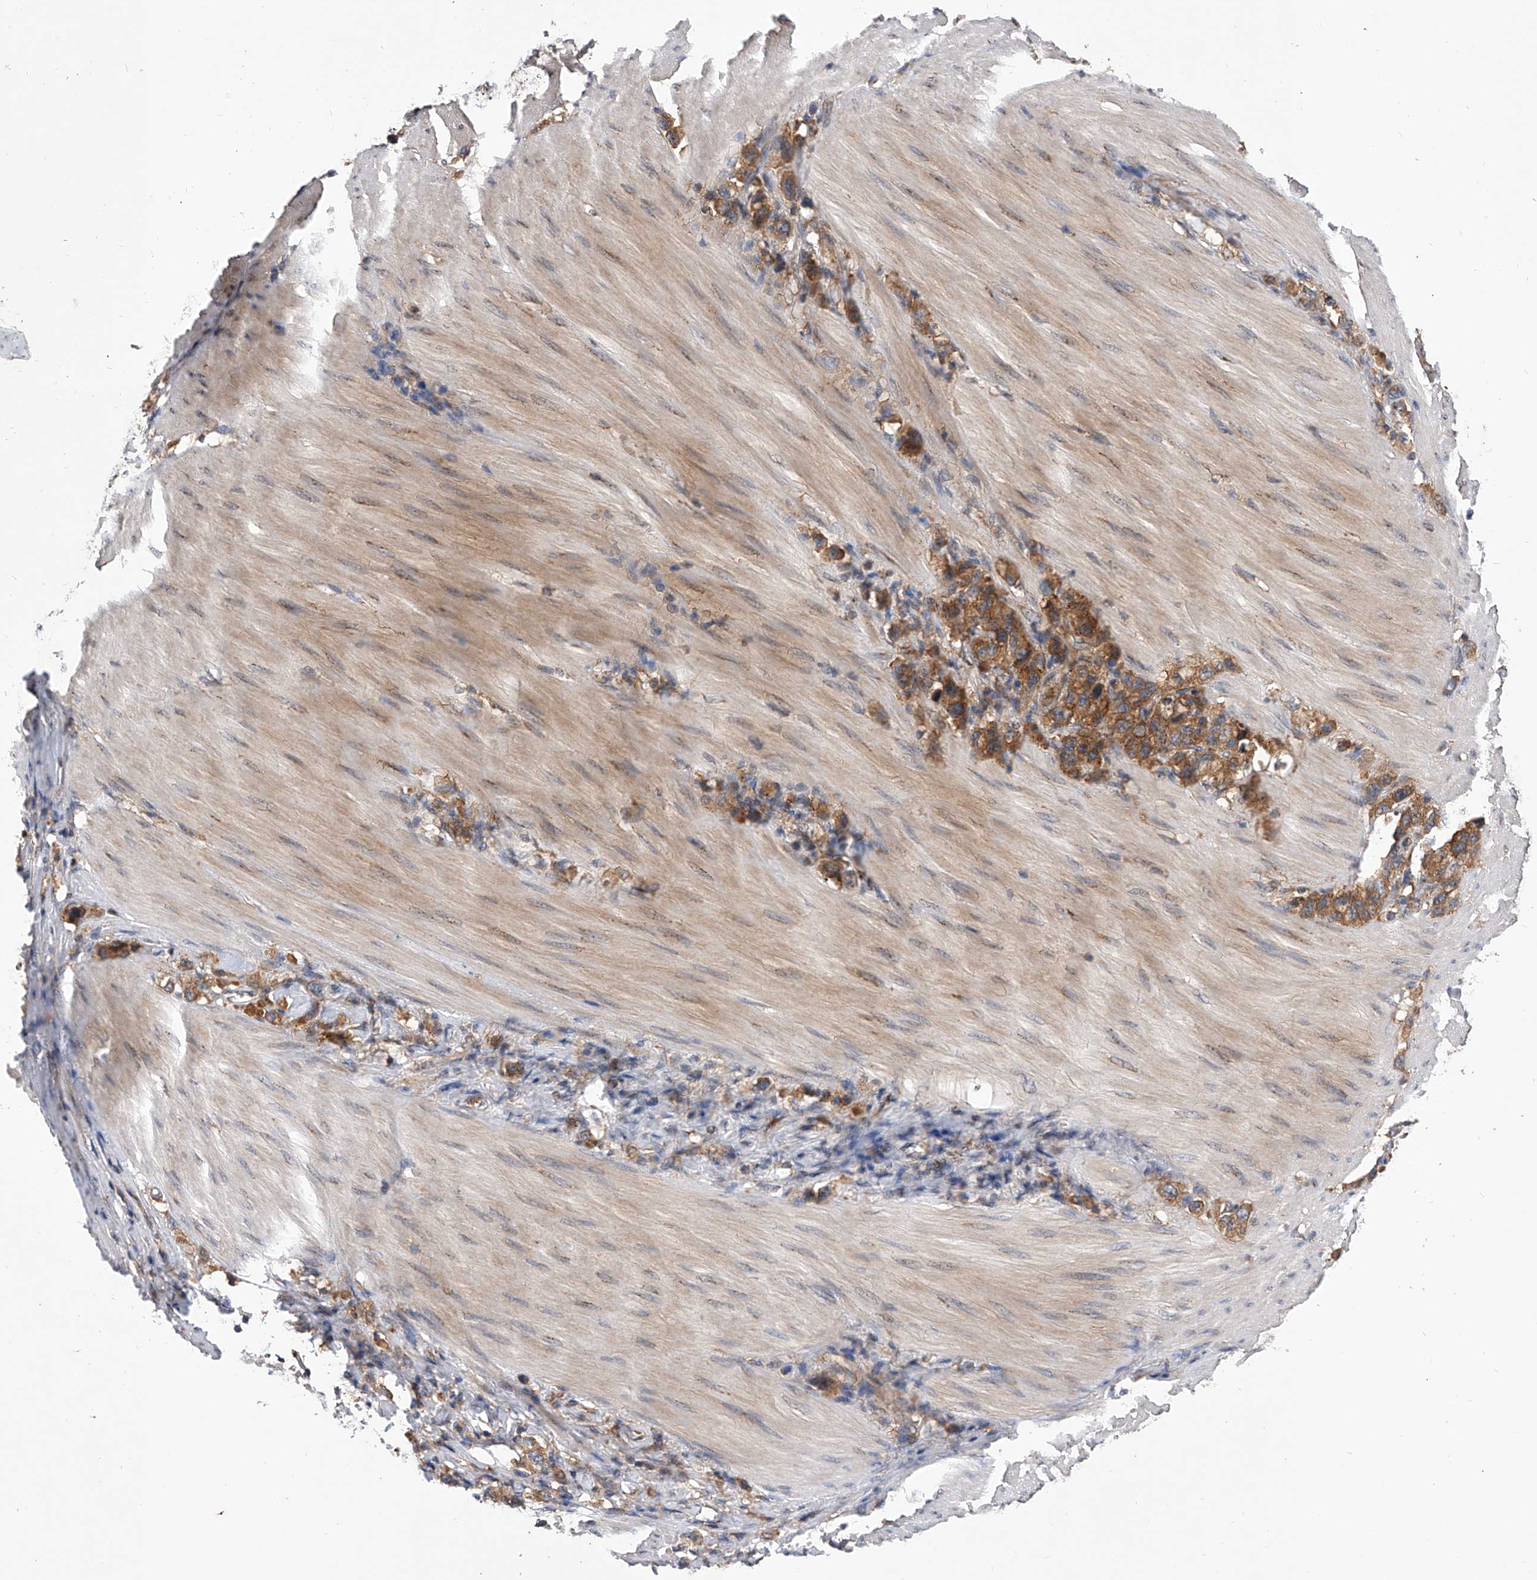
{"staining": {"intensity": "strong", "quantity": ">75%", "location": "cytoplasmic/membranous"}, "tissue": "stomach cancer", "cell_type": "Tumor cells", "image_type": "cancer", "snomed": [{"axis": "morphology", "description": "Adenocarcinoma, NOS"}, {"axis": "topography", "description": "Stomach"}], "caption": "IHC of human stomach cancer (adenocarcinoma) shows high levels of strong cytoplasmic/membranous expression in about >75% of tumor cells. (IHC, brightfield microscopy, high magnification).", "gene": "CFAP410", "patient": {"sex": "female", "age": 65}}